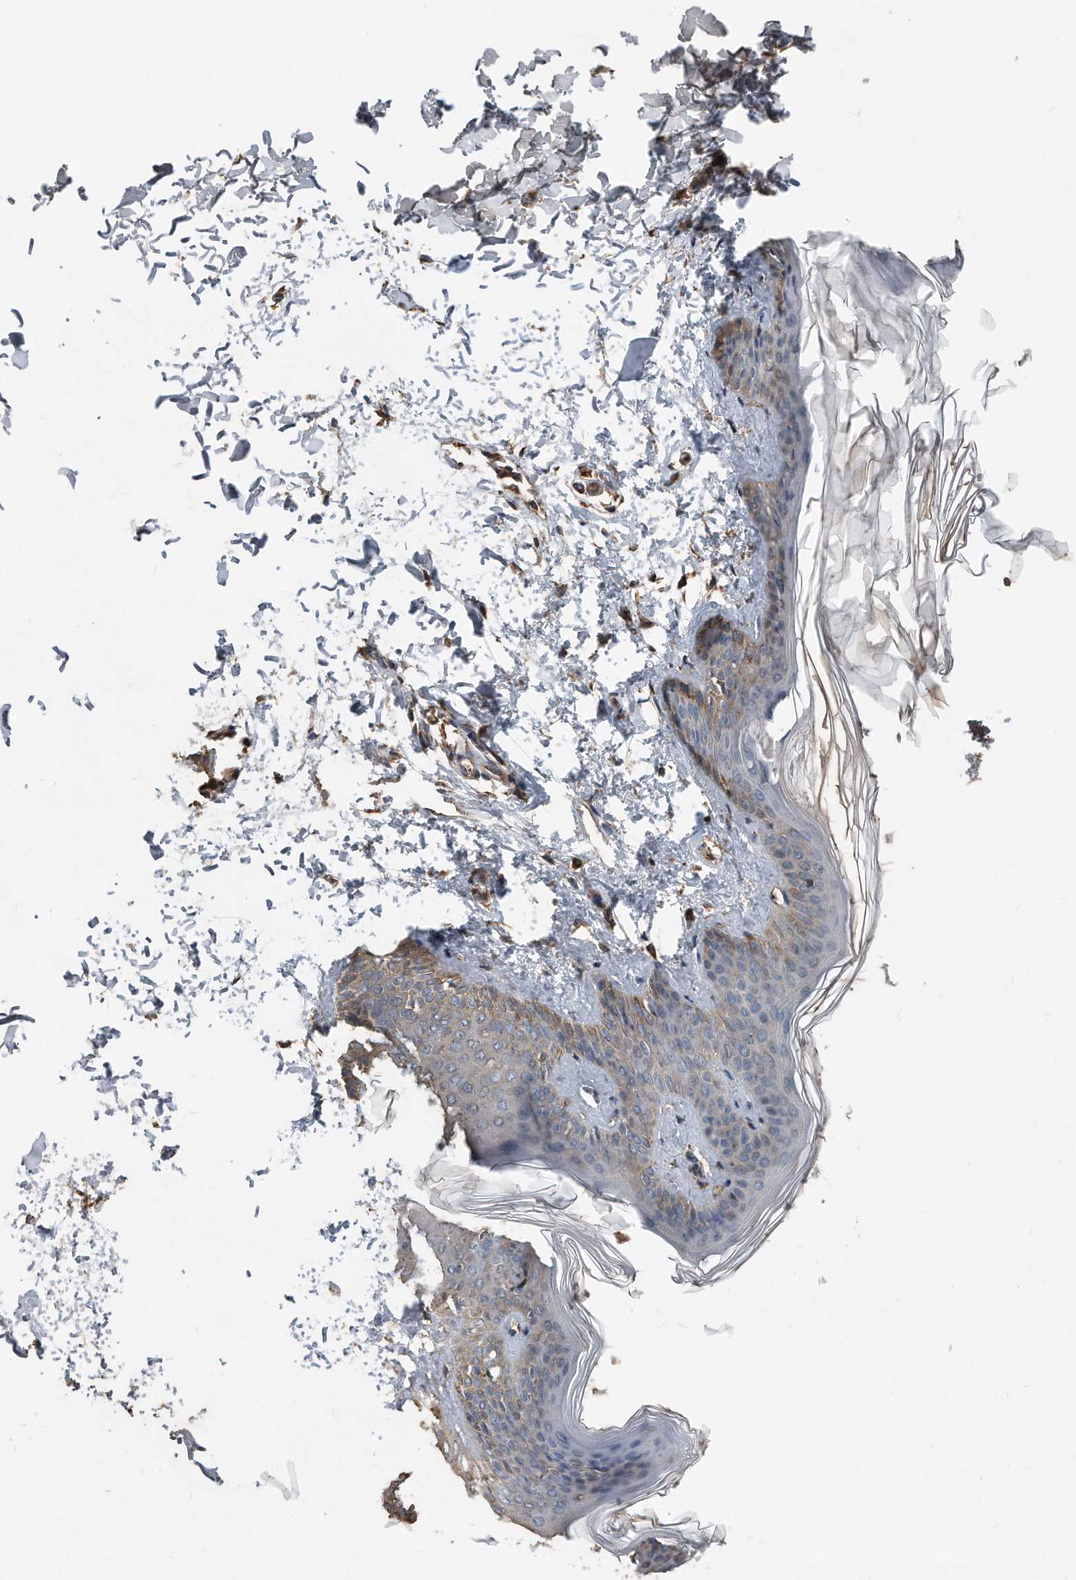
{"staining": {"intensity": "moderate", "quantity": ">75%", "location": "cytoplasmic/membranous"}, "tissue": "skin", "cell_type": "Fibroblasts", "image_type": "normal", "snomed": [{"axis": "morphology", "description": "Normal tissue, NOS"}, {"axis": "topography", "description": "Skin"}], "caption": "Immunohistochemical staining of normal human skin exhibits moderate cytoplasmic/membranous protein staining in approximately >75% of fibroblasts.", "gene": "SDHA", "patient": {"sex": "female", "age": 17}}